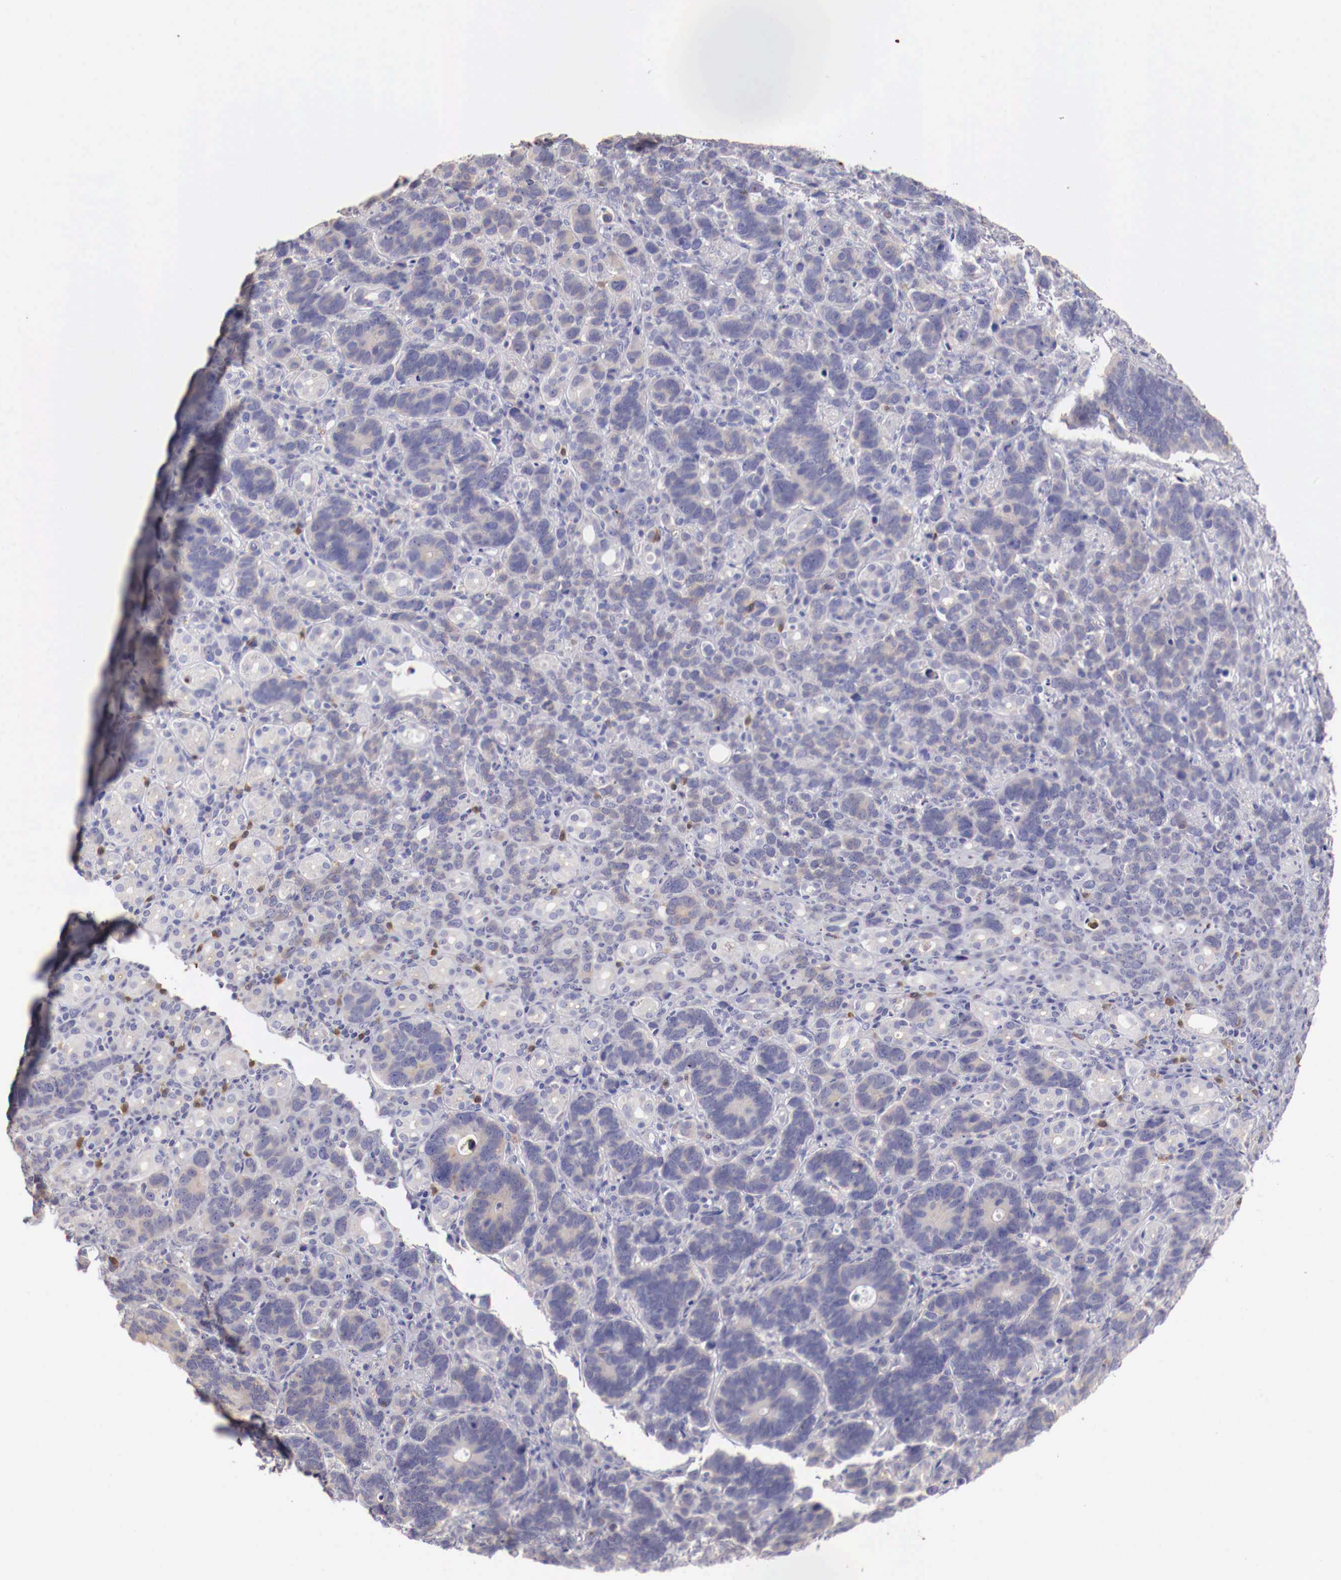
{"staining": {"intensity": "weak", "quantity": "25%-75%", "location": "cytoplasmic/membranous"}, "tissue": "stomach cancer", "cell_type": "Tumor cells", "image_type": "cancer", "snomed": [{"axis": "morphology", "description": "Adenocarcinoma, NOS"}, {"axis": "topography", "description": "Stomach, upper"}], "caption": "Protein positivity by IHC shows weak cytoplasmic/membranous positivity in about 25%-75% of tumor cells in adenocarcinoma (stomach). (Stains: DAB in brown, nuclei in blue, Microscopy: brightfield microscopy at high magnification).", "gene": "PITPNA", "patient": {"sex": "male", "age": 71}}